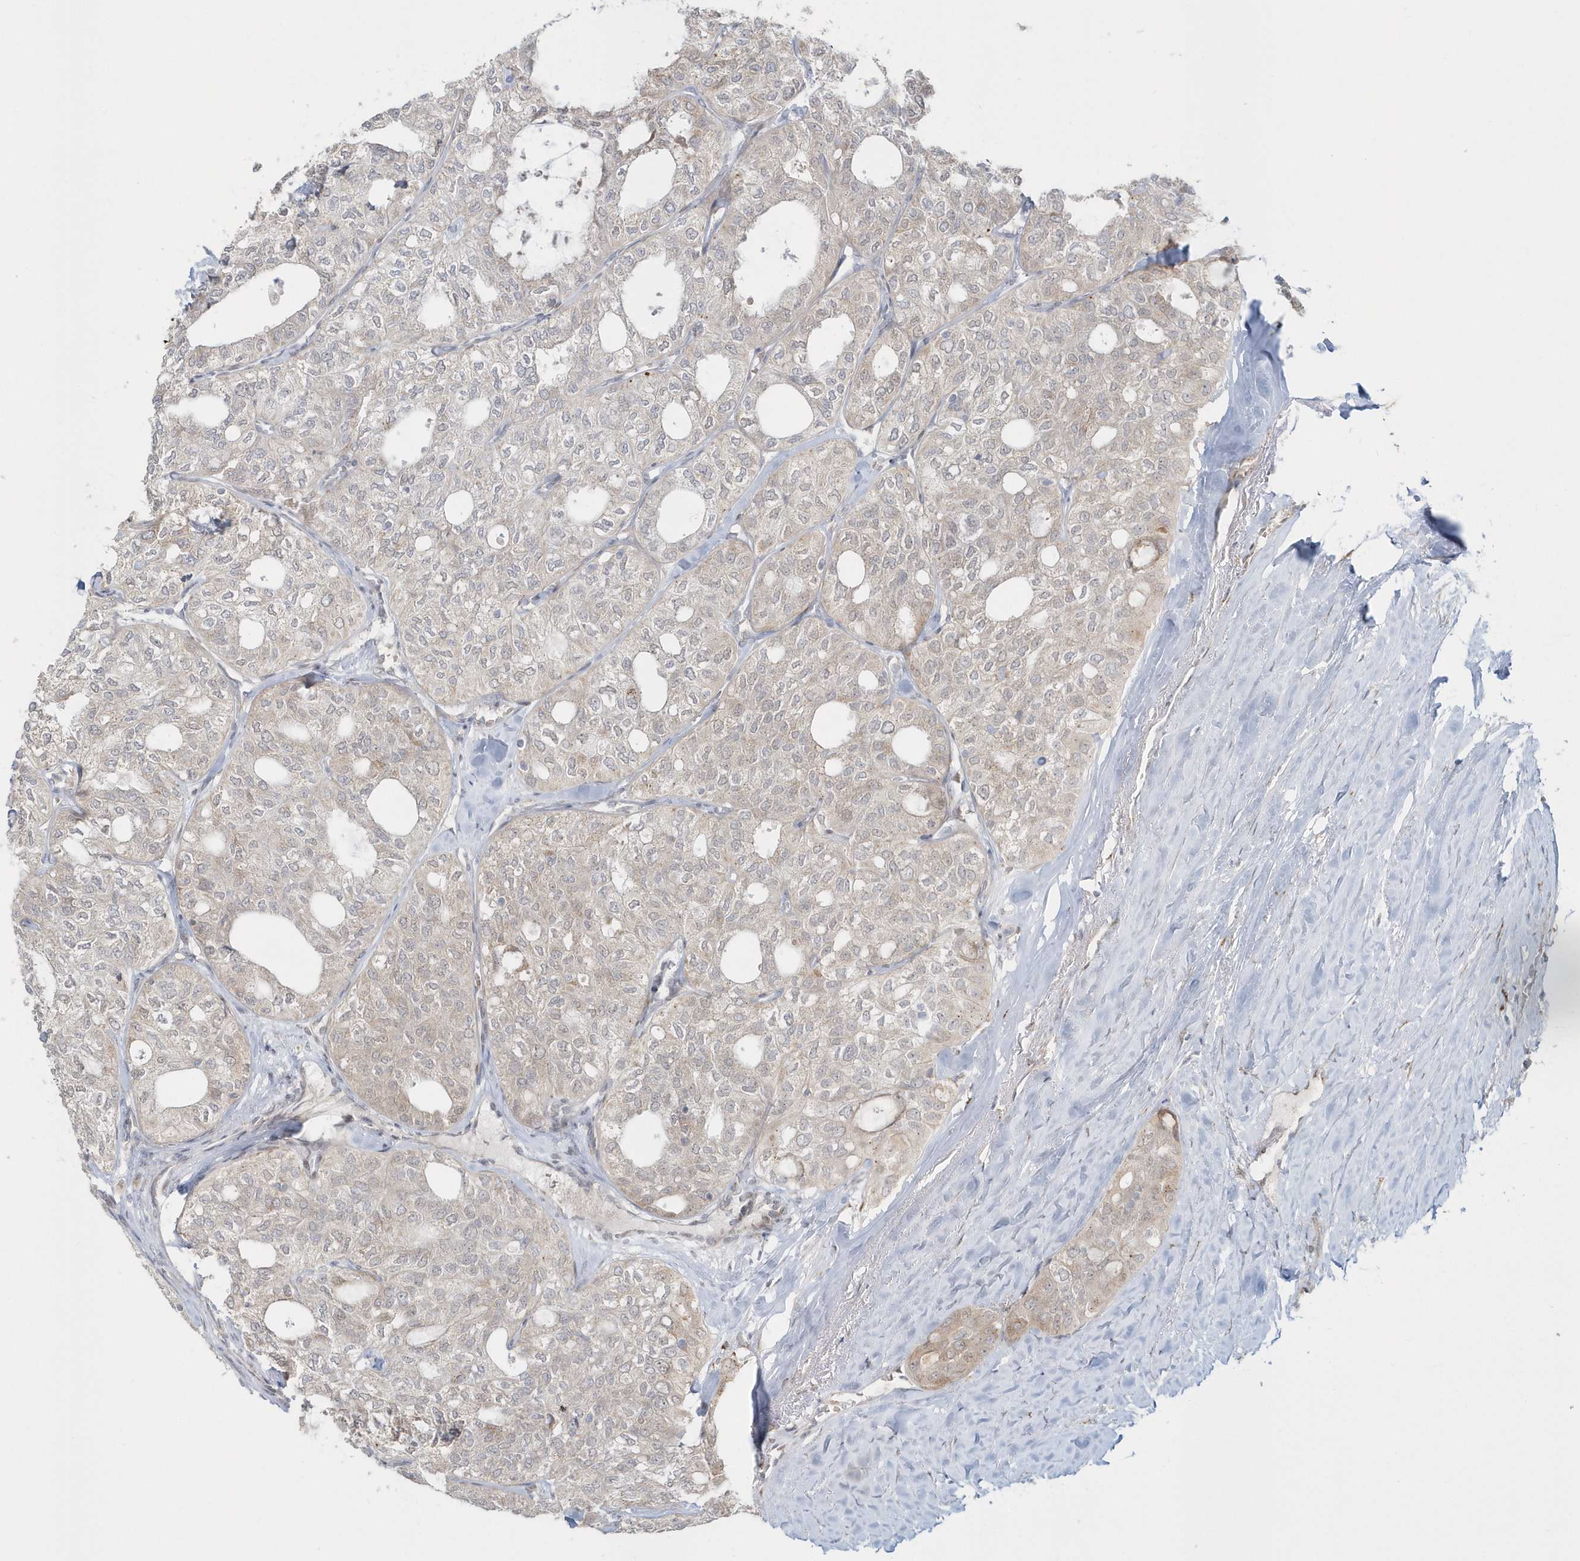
{"staining": {"intensity": "weak", "quantity": "<25%", "location": "cytoplasmic/membranous"}, "tissue": "thyroid cancer", "cell_type": "Tumor cells", "image_type": "cancer", "snomed": [{"axis": "morphology", "description": "Follicular adenoma carcinoma, NOS"}, {"axis": "topography", "description": "Thyroid gland"}], "caption": "There is no significant positivity in tumor cells of thyroid cancer.", "gene": "DHFR", "patient": {"sex": "male", "age": 75}}